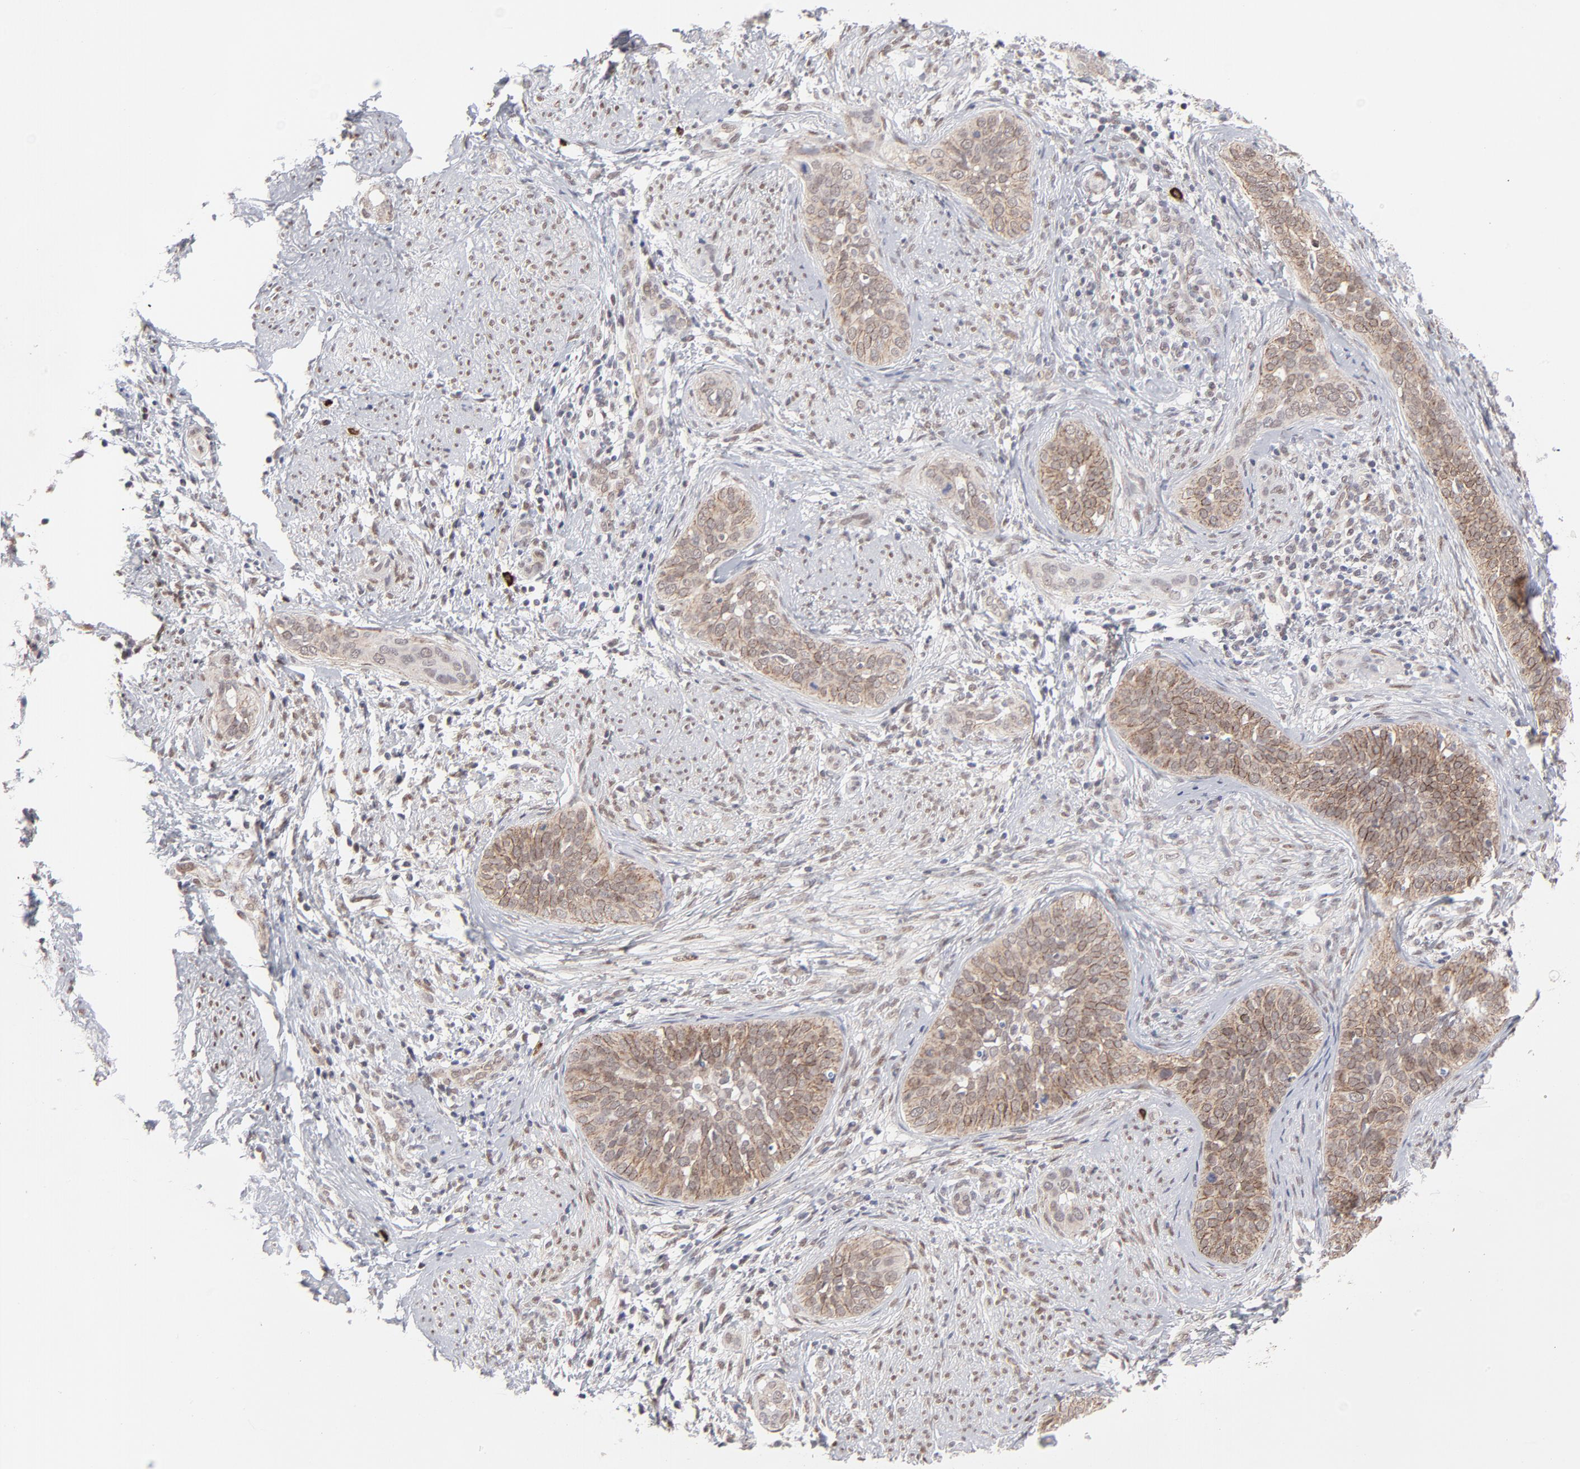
{"staining": {"intensity": "moderate", "quantity": ">75%", "location": "cytoplasmic/membranous,nuclear"}, "tissue": "cervical cancer", "cell_type": "Tumor cells", "image_type": "cancer", "snomed": [{"axis": "morphology", "description": "Squamous cell carcinoma, NOS"}, {"axis": "topography", "description": "Cervix"}], "caption": "The photomicrograph demonstrates a brown stain indicating the presence of a protein in the cytoplasmic/membranous and nuclear of tumor cells in cervical cancer (squamous cell carcinoma).", "gene": "NBN", "patient": {"sex": "female", "age": 31}}